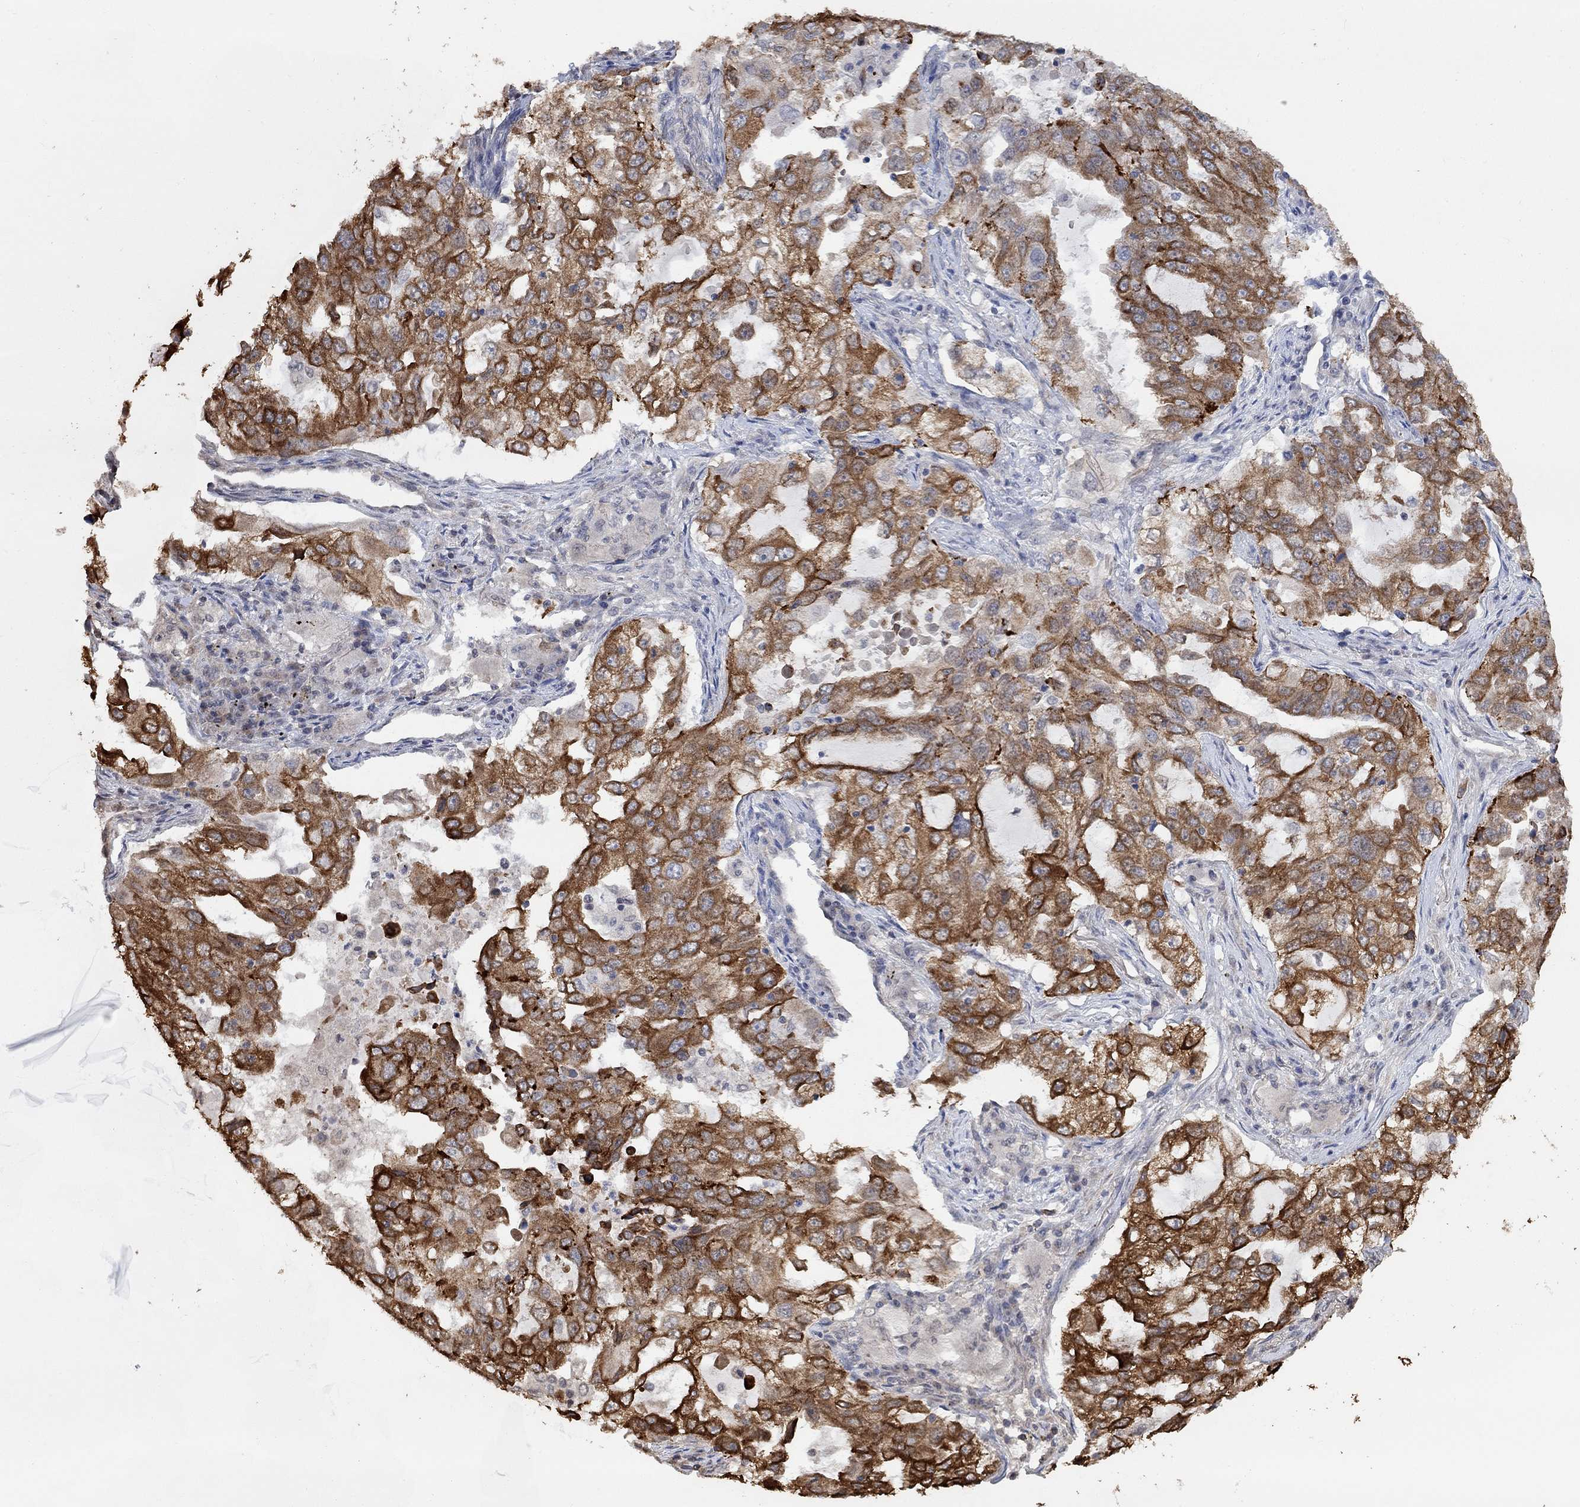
{"staining": {"intensity": "strong", "quantity": ">75%", "location": "cytoplasmic/membranous"}, "tissue": "lung cancer", "cell_type": "Tumor cells", "image_type": "cancer", "snomed": [{"axis": "morphology", "description": "Adenocarcinoma, NOS"}, {"axis": "topography", "description": "Lung"}], "caption": "Adenocarcinoma (lung) was stained to show a protein in brown. There is high levels of strong cytoplasmic/membranous positivity in approximately >75% of tumor cells.", "gene": "UNC5B", "patient": {"sex": "female", "age": 61}}